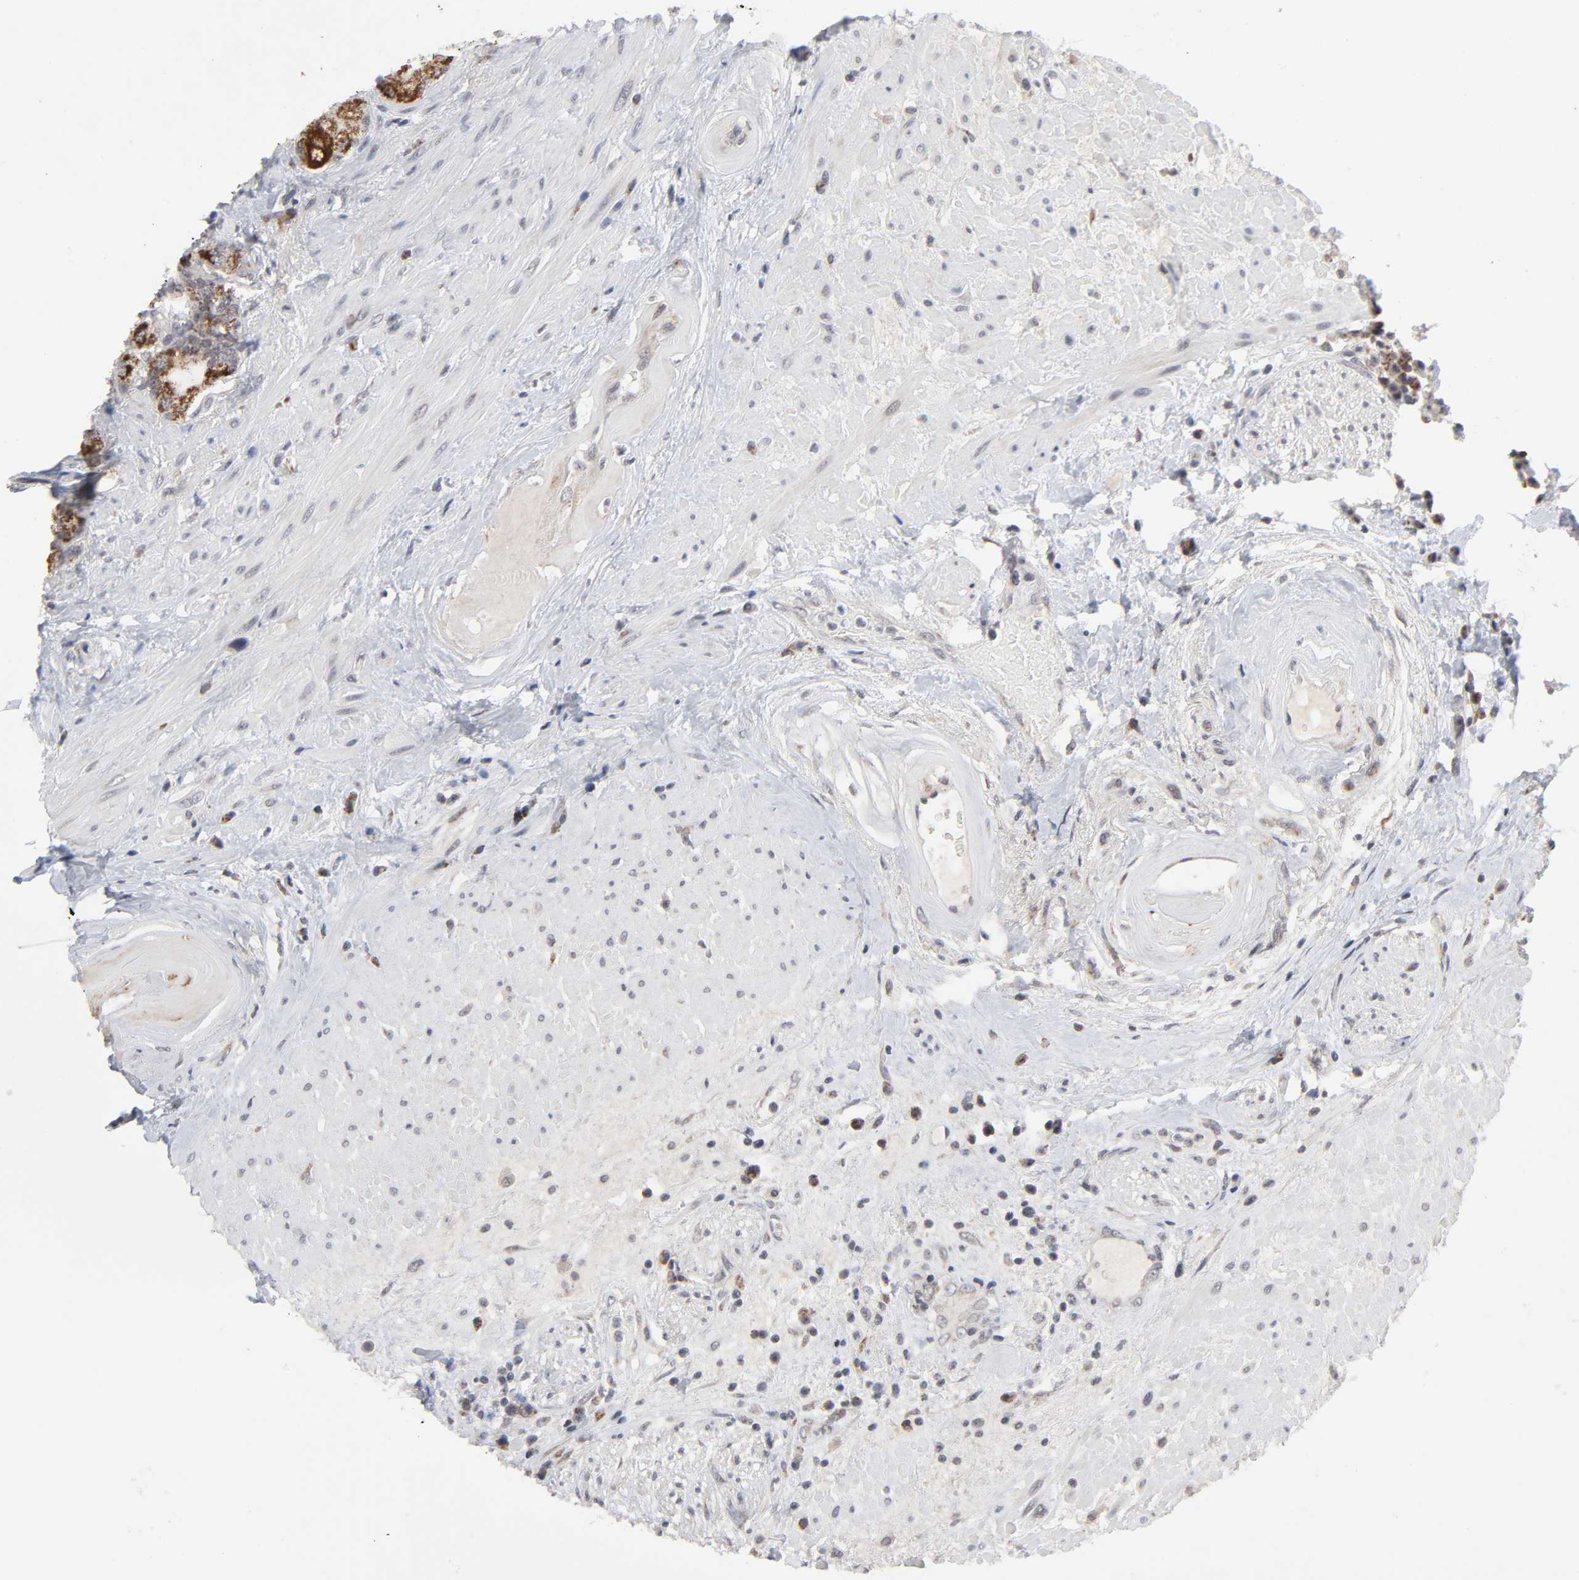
{"staining": {"intensity": "strong", "quantity": ">75%", "location": "cytoplasmic/membranous"}, "tissue": "seminal vesicle", "cell_type": "Glandular cells", "image_type": "normal", "snomed": [{"axis": "morphology", "description": "Normal tissue, NOS"}, {"axis": "topography", "description": "Seminal veicle"}], "caption": "High-magnification brightfield microscopy of unremarkable seminal vesicle stained with DAB (3,3'-diaminobenzidine) (brown) and counterstained with hematoxylin (blue). glandular cells exhibit strong cytoplasmic/membranous positivity is identified in about>75% of cells.", "gene": "AUH", "patient": {"sex": "male", "age": 61}}